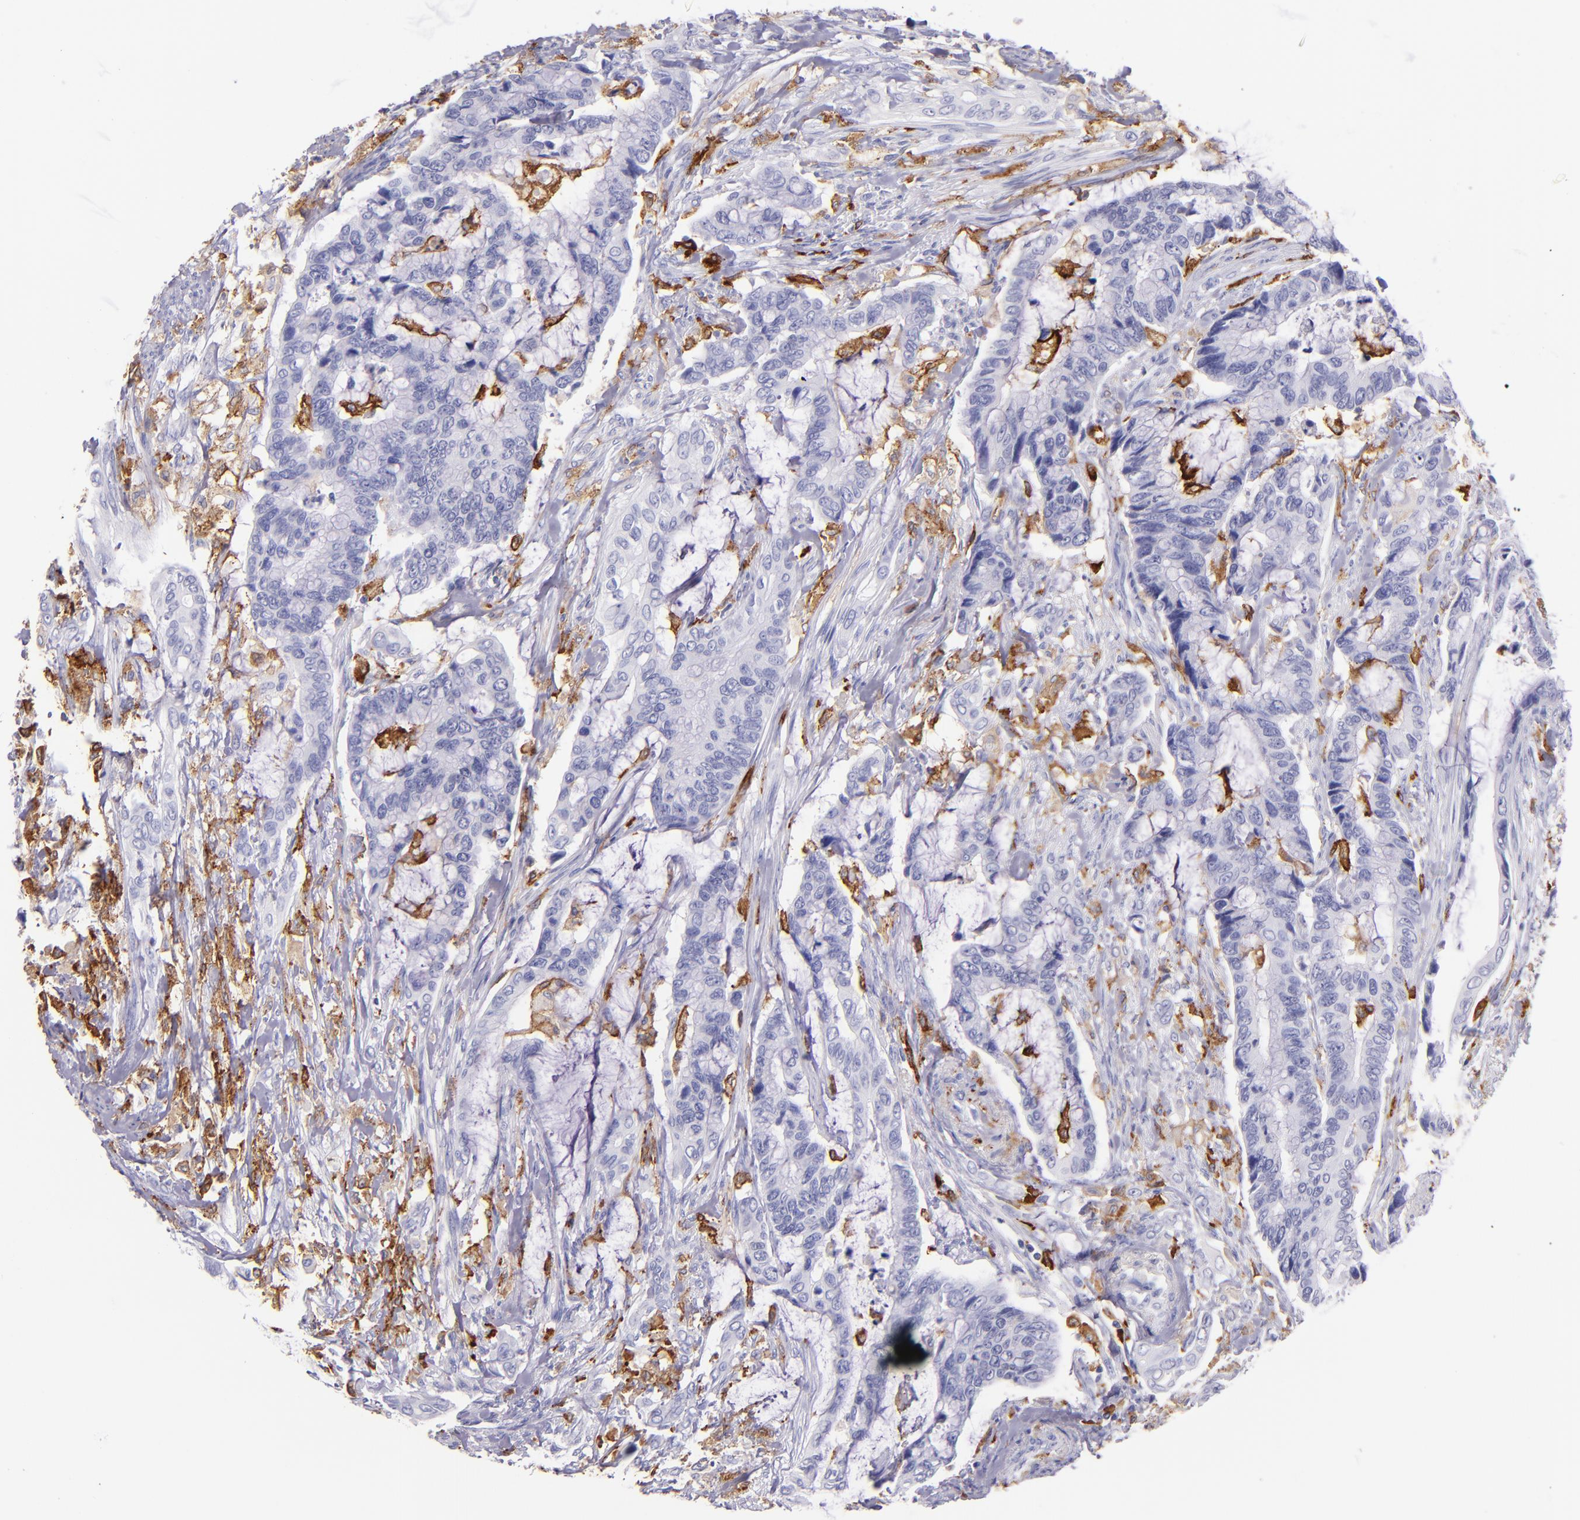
{"staining": {"intensity": "negative", "quantity": "none", "location": "none"}, "tissue": "colorectal cancer", "cell_type": "Tumor cells", "image_type": "cancer", "snomed": [{"axis": "morphology", "description": "Adenocarcinoma, NOS"}, {"axis": "topography", "description": "Rectum"}], "caption": "The micrograph exhibits no significant staining in tumor cells of adenocarcinoma (colorectal). (DAB immunohistochemistry with hematoxylin counter stain).", "gene": "CD163", "patient": {"sex": "female", "age": 59}}